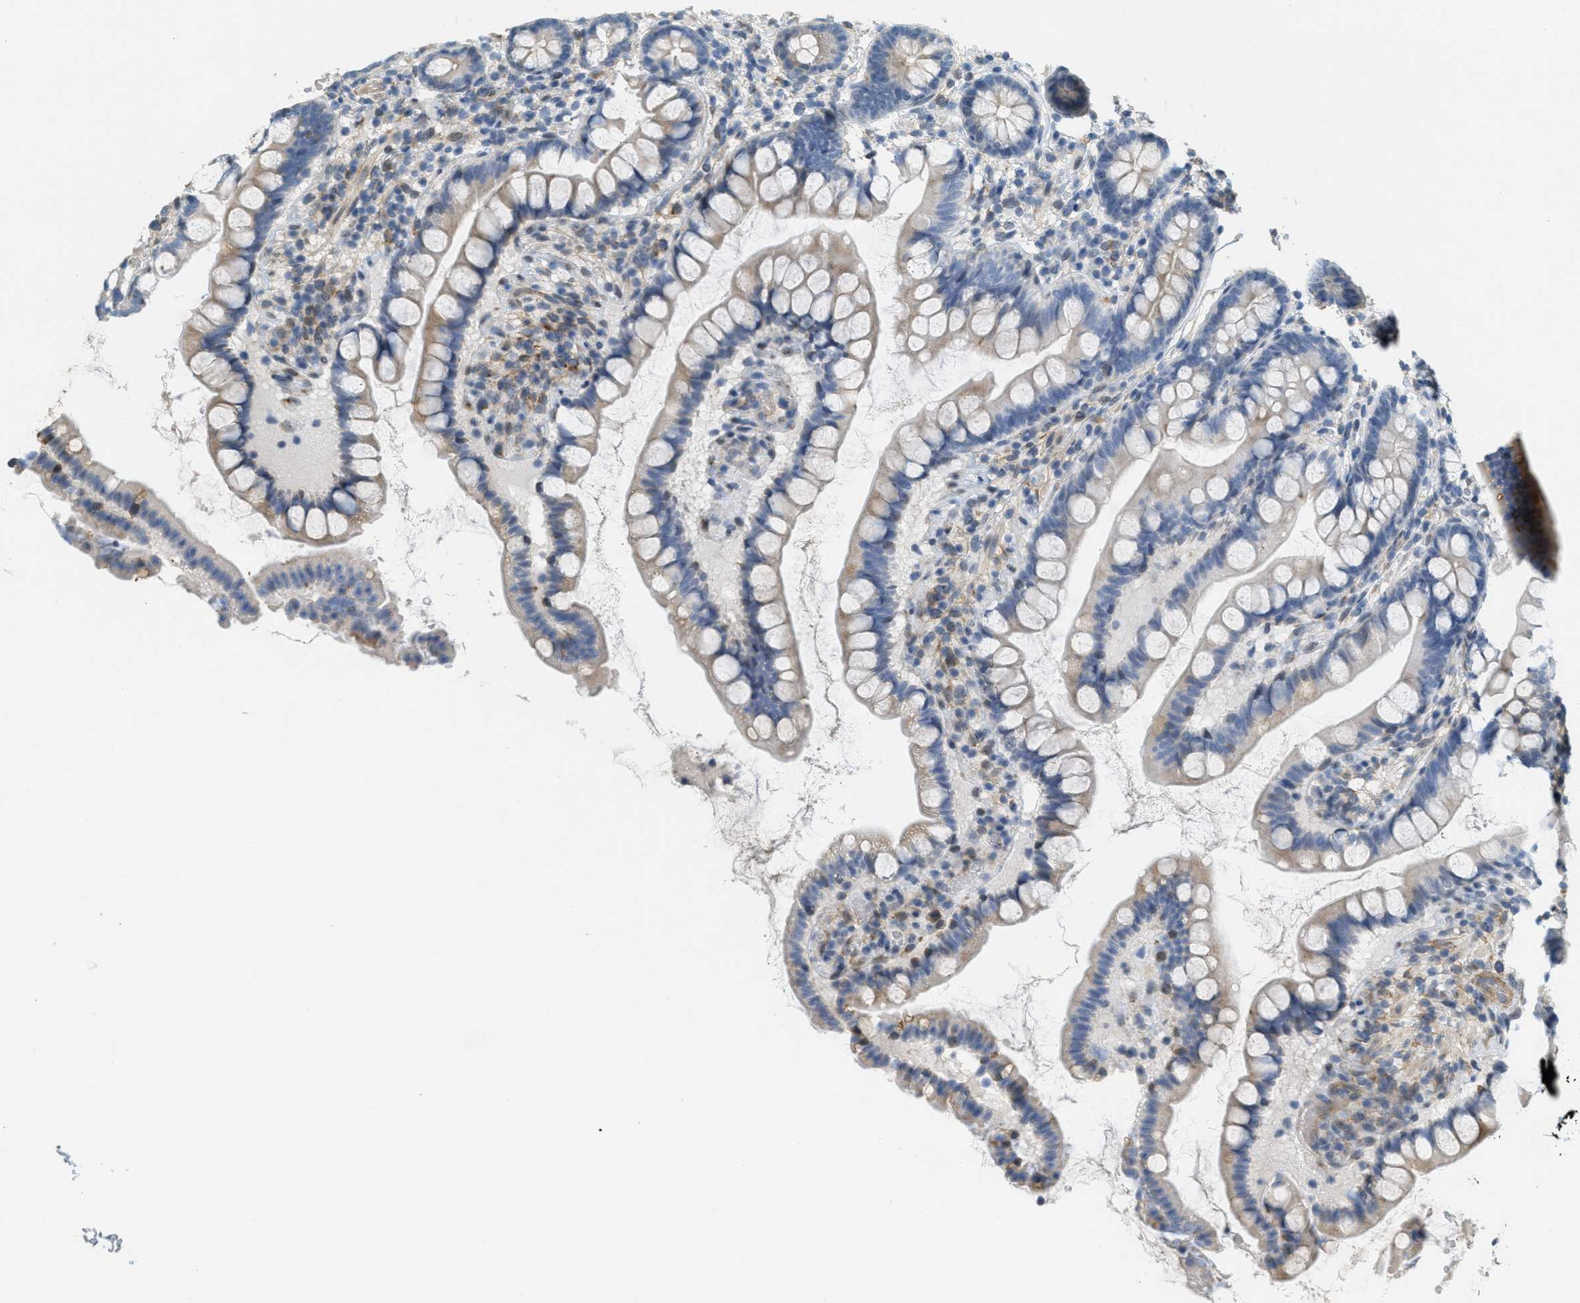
{"staining": {"intensity": "weak", "quantity": "<25%", "location": "cytoplasmic/membranous"}, "tissue": "small intestine", "cell_type": "Glandular cells", "image_type": "normal", "snomed": [{"axis": "morphology", "description": "Normal tissue, NOS"}, {"axis": "topography", "description": "Small intestine"}], "caption": "Glandular cells are negative for protein expression in benign human small intestine. (DAB (3,3'-diaminobenzidine) immunohistochemistry (IHC) with hematoxylin counter stain).", "gene": "ADCY5", "patient": {"sex": "female", "age": 84}}